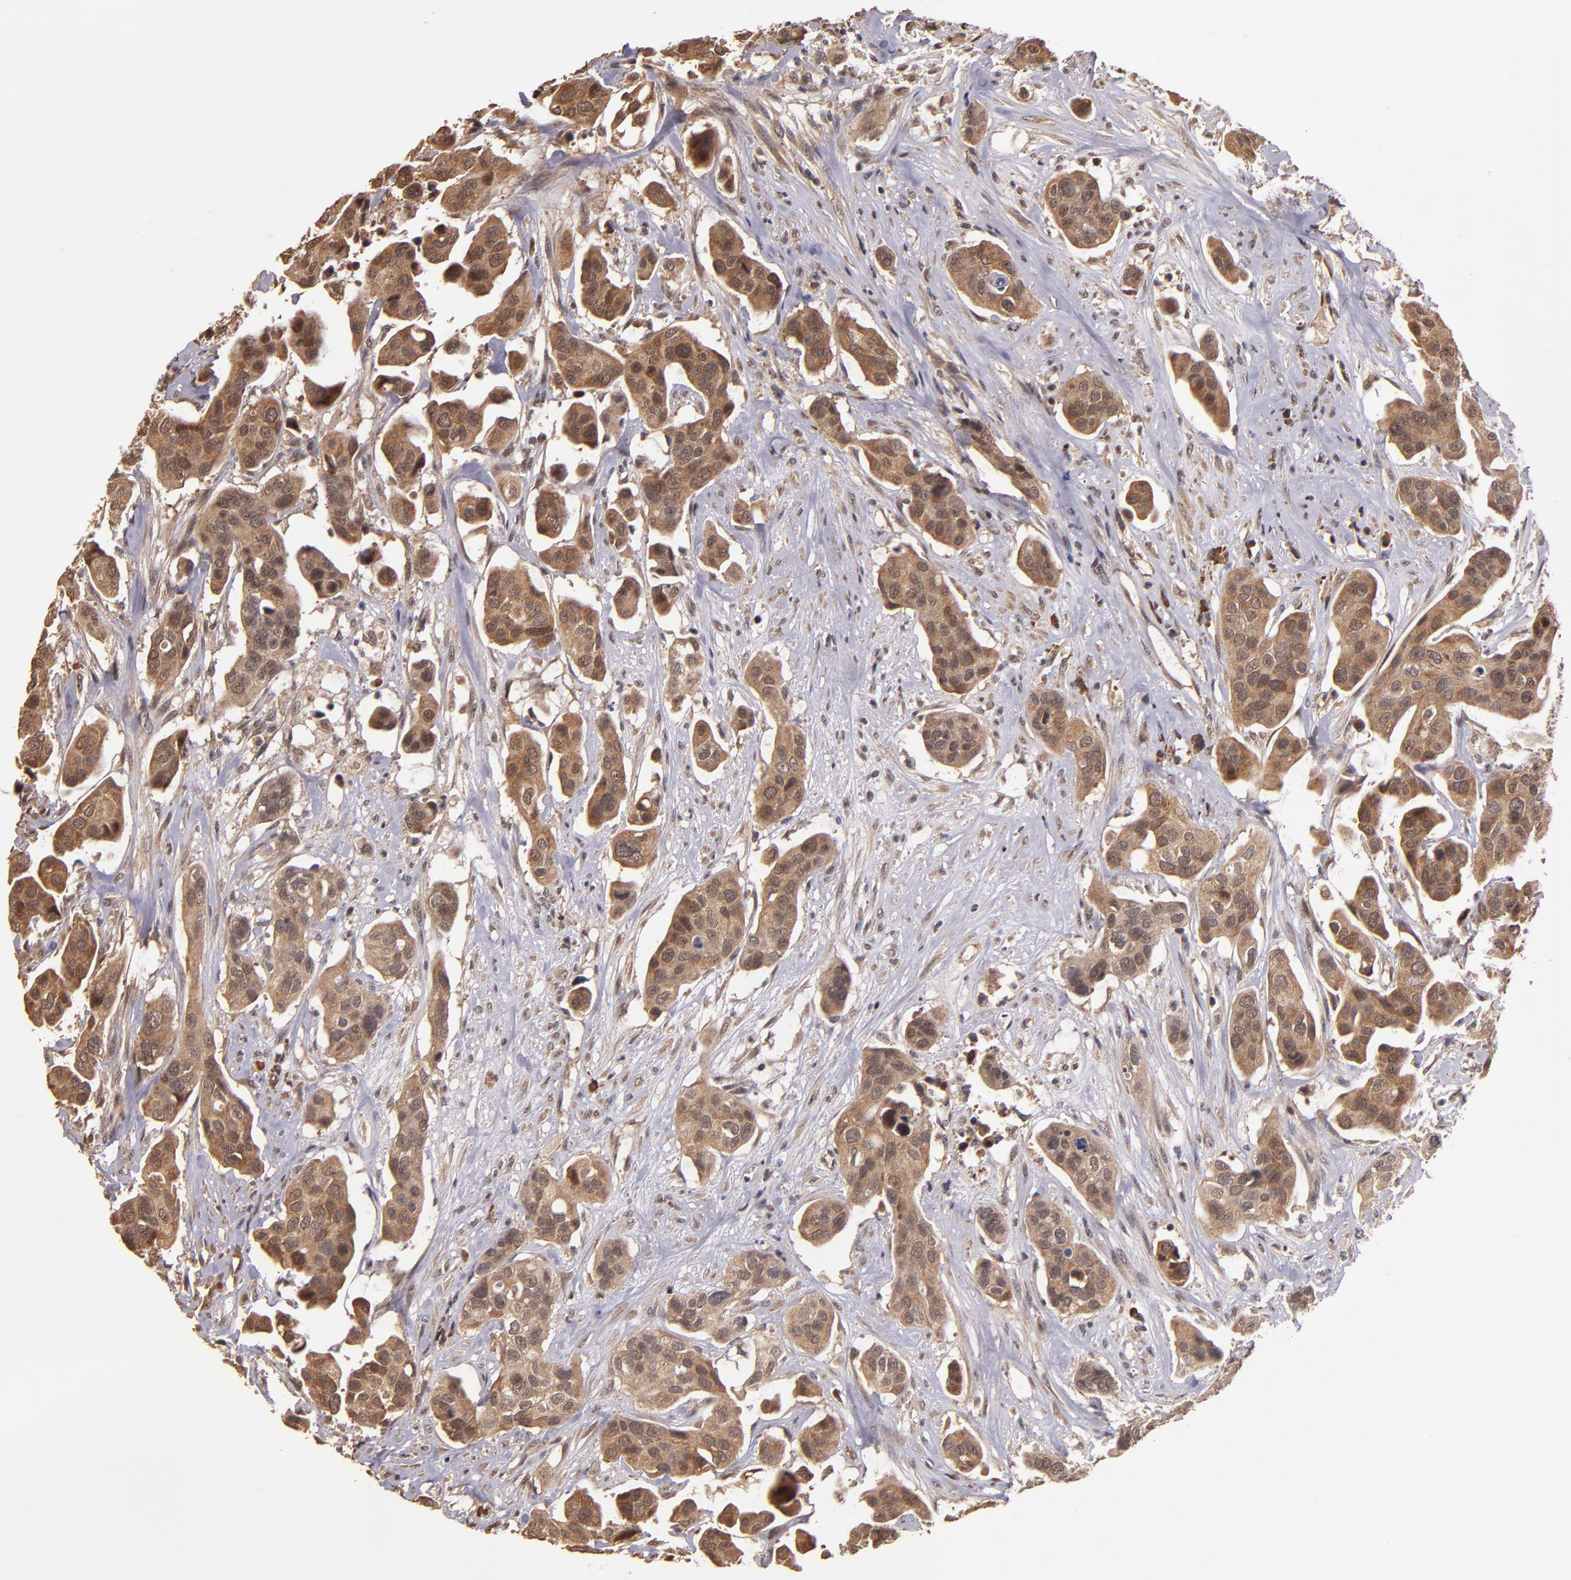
{"staining": {"intensity": "strong", "quantity": ">75%", "location": "cytoplasmic/membranous"}, "tissue": "urothelial cancer", "cell_type": "Tumor cells", "image_type": "cancer", "snomed": [{"axis": "morphology", "description": "Adenocarcinoma, NOS"}, {"axis": "topography", "description": "Urinary bladder"}], "caption": "Tumor cells demonstrate strong cytoplasmic/membranous staining in approximately >75% of cells in adenocarcinoma.", "gene": "RIOK3", "patient": {"sex": "male", "age": 61}}